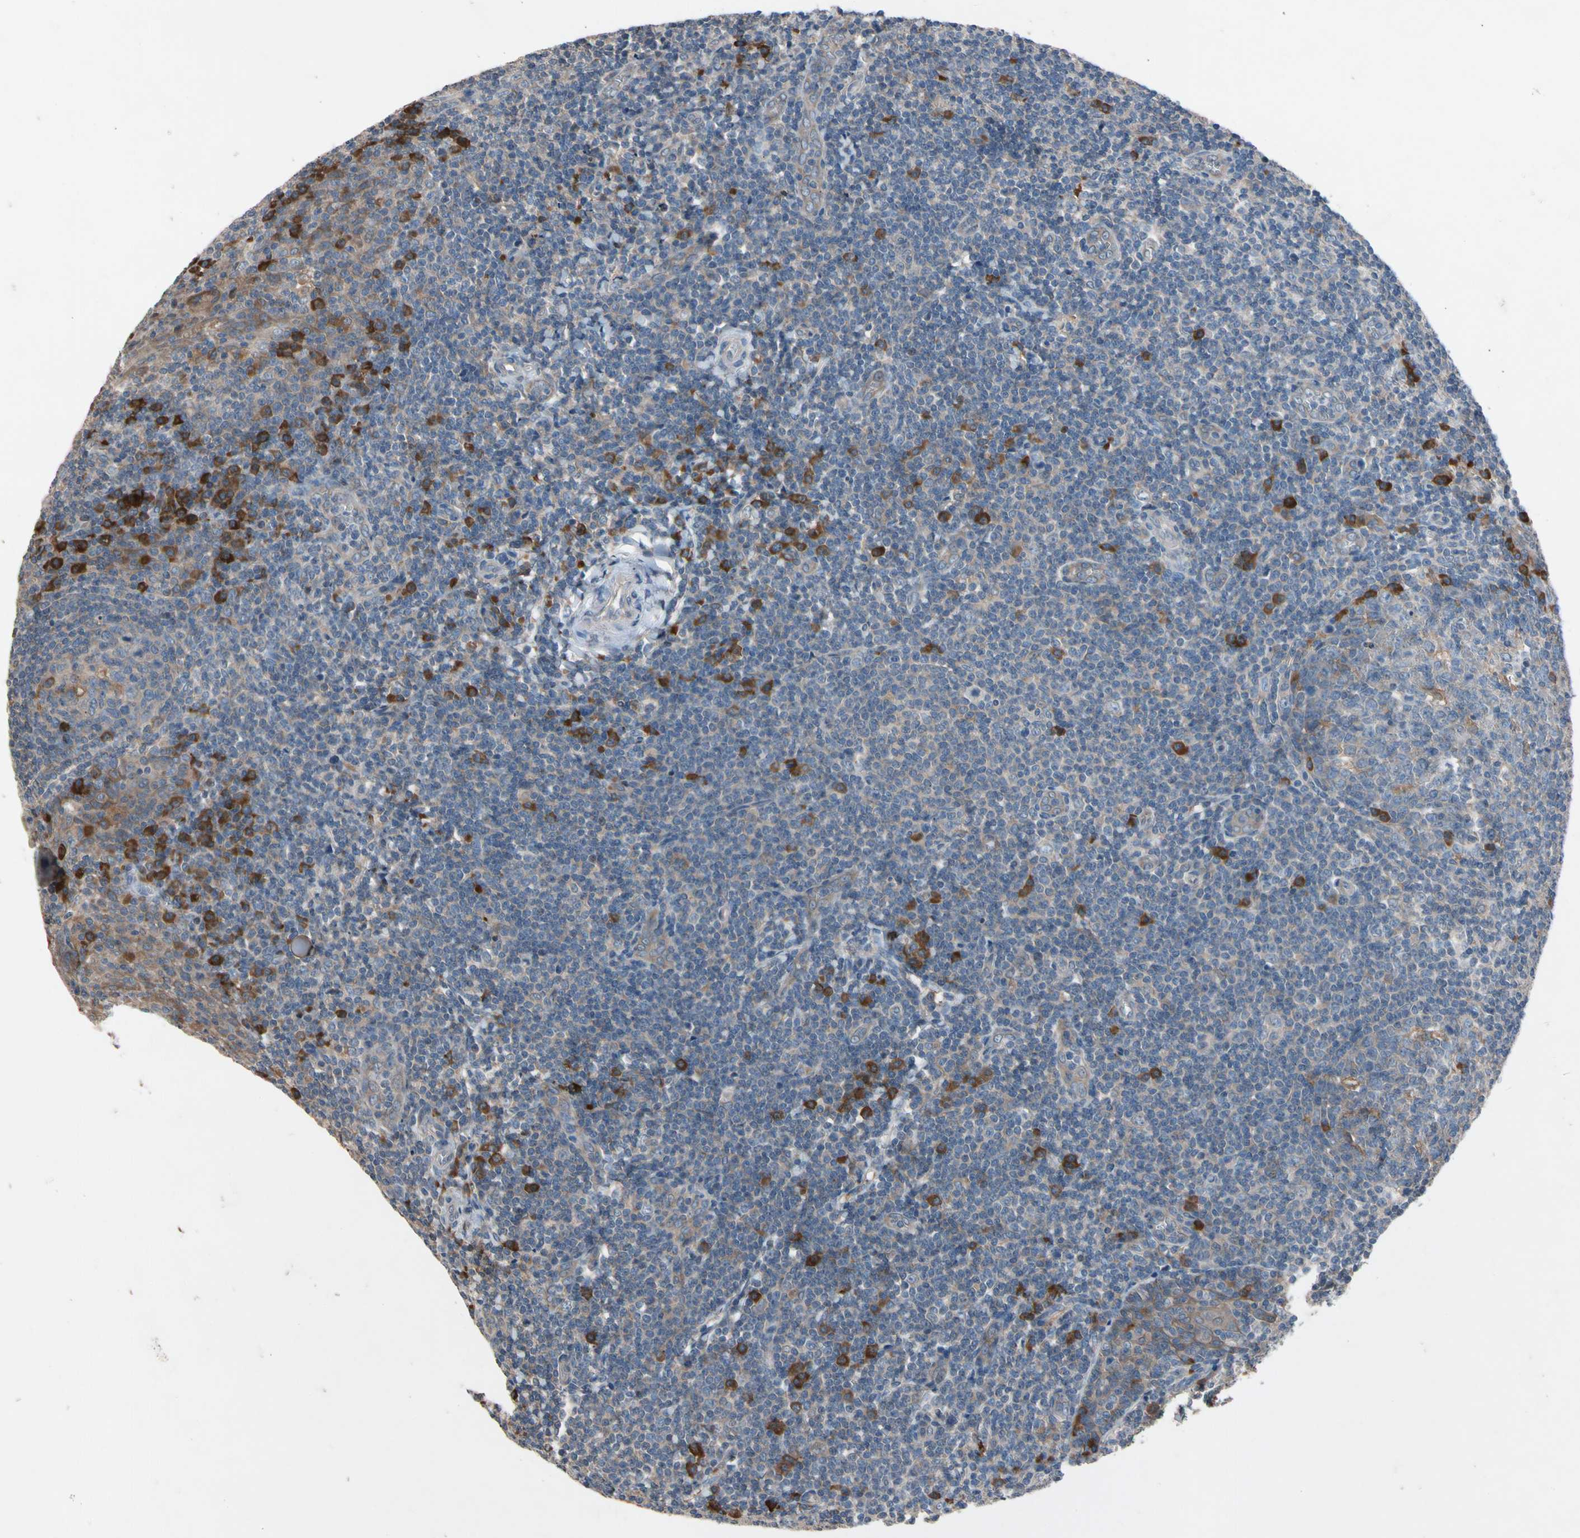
{"staining": {"intensity": "weak", "quantity": ">75%", "location": "cytoplasmic/membranous"}, "tissue": "tonsil", "cell_type": "Germinal center cells", "image_type": "normal", "snomed": [{"axis": "morphology", "description": "Normal tissue, NOS"}, {"axis": "topography", "description": "Tonsil"}], "caption": "A micrograph of human tonsil stained for a protein shows weak cytoplasmic/membranous brown staining in germinal center cells. The staining was performed using DAB to visualize the protein expression in brown, while the nuclei were stained in blue with hematoxylin (Magnification: 20x).", "gene": "PRDX4", "patient": {"sex": "male", "age": 31}}